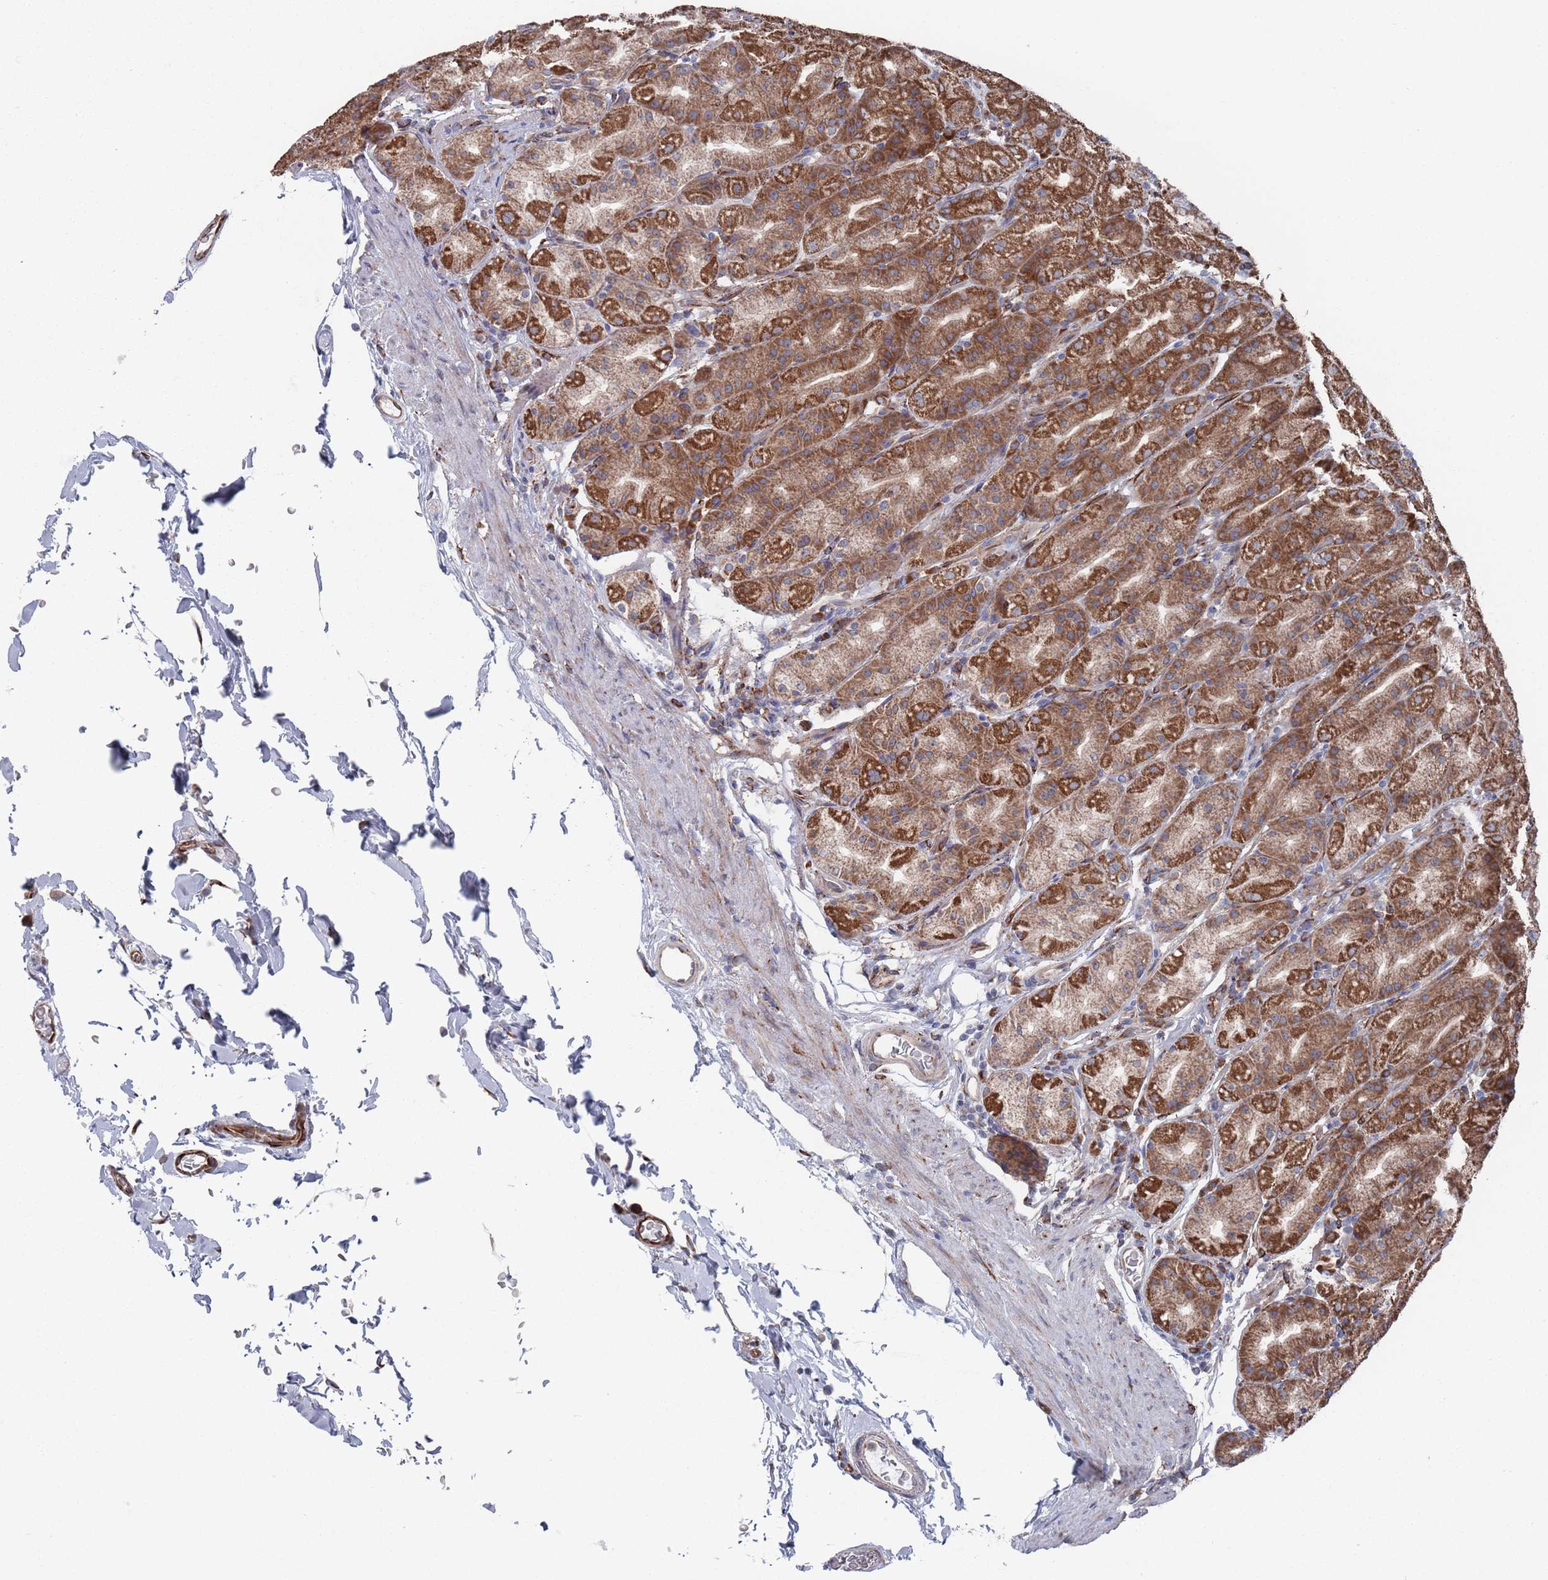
{"staining": {"intensity": "moderate", "quantity": ">75%", "location": "cytoplasmic/membranous"}, "tissue": "stomach", "cell_type": "Glandular cells", "image_type": "normal", "snomed": [{"axis": "morphology", "description": "Normal tissue, NOS"}, {"axis": "topography", "description": "Stomach, upper"}, {"axis": "topography", "description": "Stomach"}], "caption": "Immunohistochemistry (IHC) of unremarkable human stomach demonstrates medium levels of moderate cytoplasmic/membranous staining in approximately >75% of glandular cells.", "gene": "CCDC106", "patient": {"sex": "male", "age": 68}}